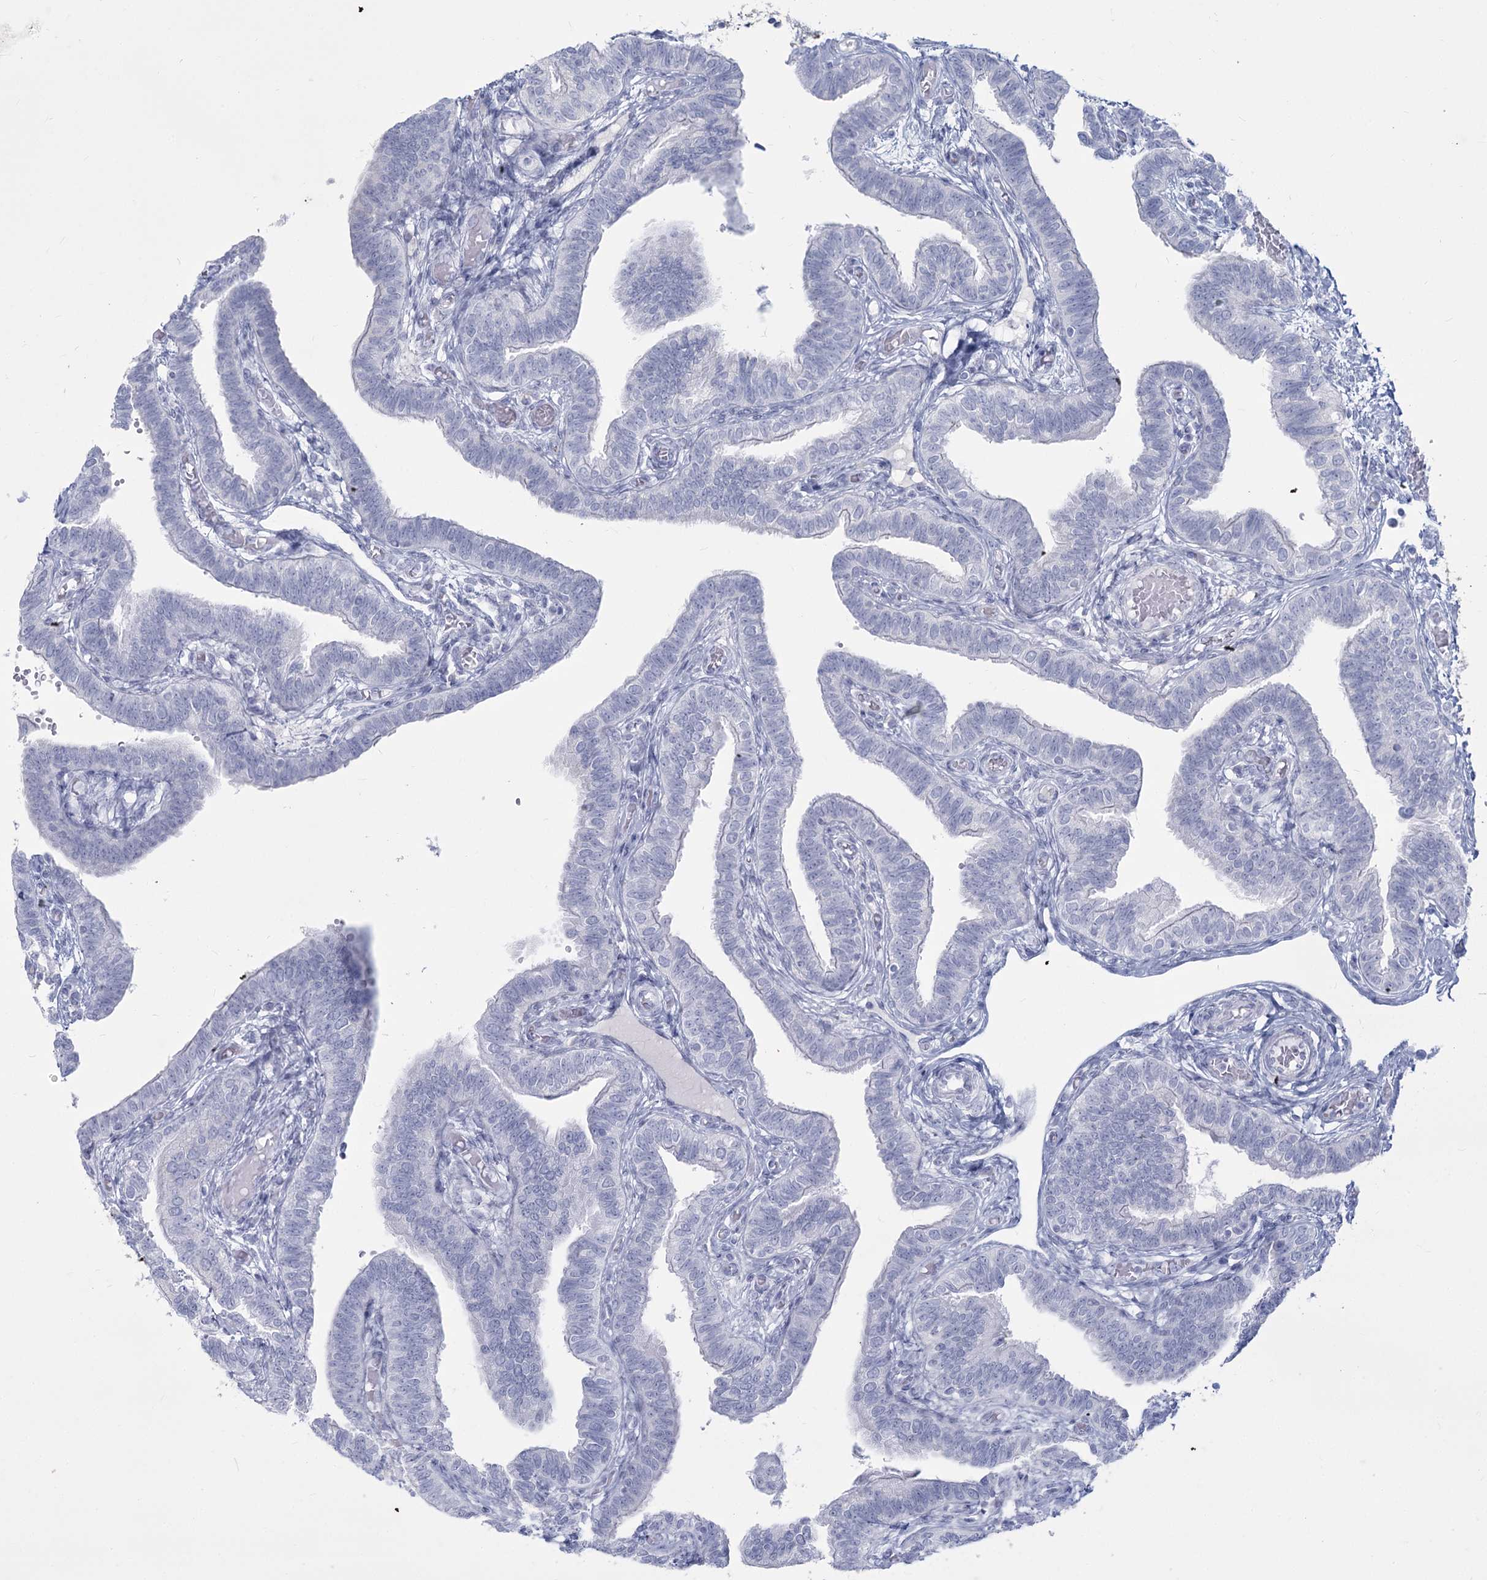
{"staining": {"intensity": "negative", "quantity": "none", "location": "none"}, "tissue": "fallopian tube", "cell_type": "Glandular cells", "image_type": "normal", "snomed": [{"axis": "morphology", "description": "Normal tissue, NOS"}, {"axis": "topography", "description": "Fallopian tube"}], "caption": "This is a photomicrograph of immunohistochemistry staining of benign fallopian tube, which shows no positivity in glandular cells. The staining is performed using DAB (3,3'-diaminobenzidine) brown chromogen with nuclei counter-stained in using hematoxylin.", "gene": "SLC6A19", "patient": {"sex": "female", "age": 39}}